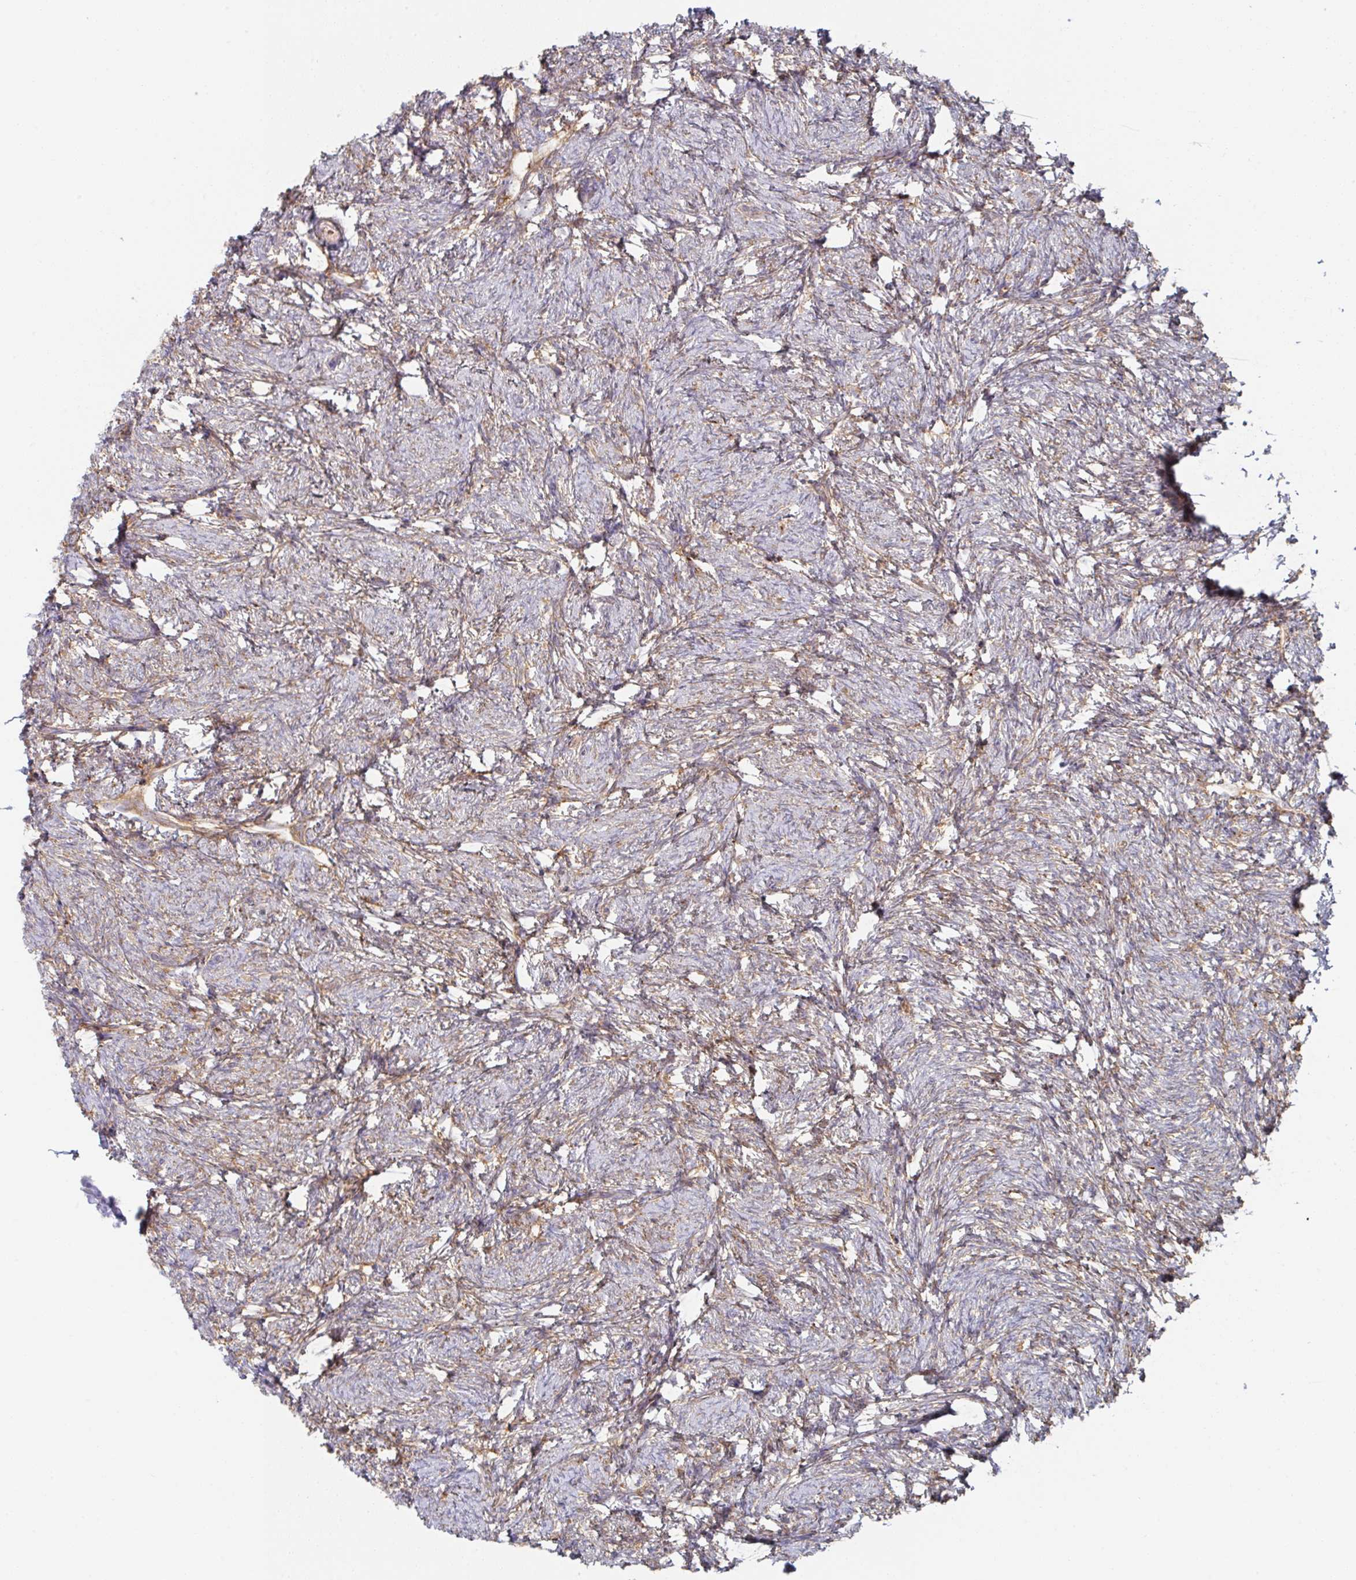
{"staining": {"intensity": "moderate", "quantity": "25%-75%", "location": "cytoplasmic/membranous"}, "tissue": "ovary", "cell_type": "Ovarian stroma cells", "image_type": "normal", "snomed": [{"axis": "morphology", "description": "Normal tissue, NOS"}, {"axis": "topography", "description": "Ovary"}], "caption": "IHC histopathology image of normal ovary: human ovary stained using IHC demonstrates medium levels of moderate protein expression localized specifically in the cytoplasmic/membranous of ovarian stroma cells, appearing as a cytoplasmic/membranous brown color.", "gene": "AMPD2", "patient": {"sex": "female", "age": 41}}